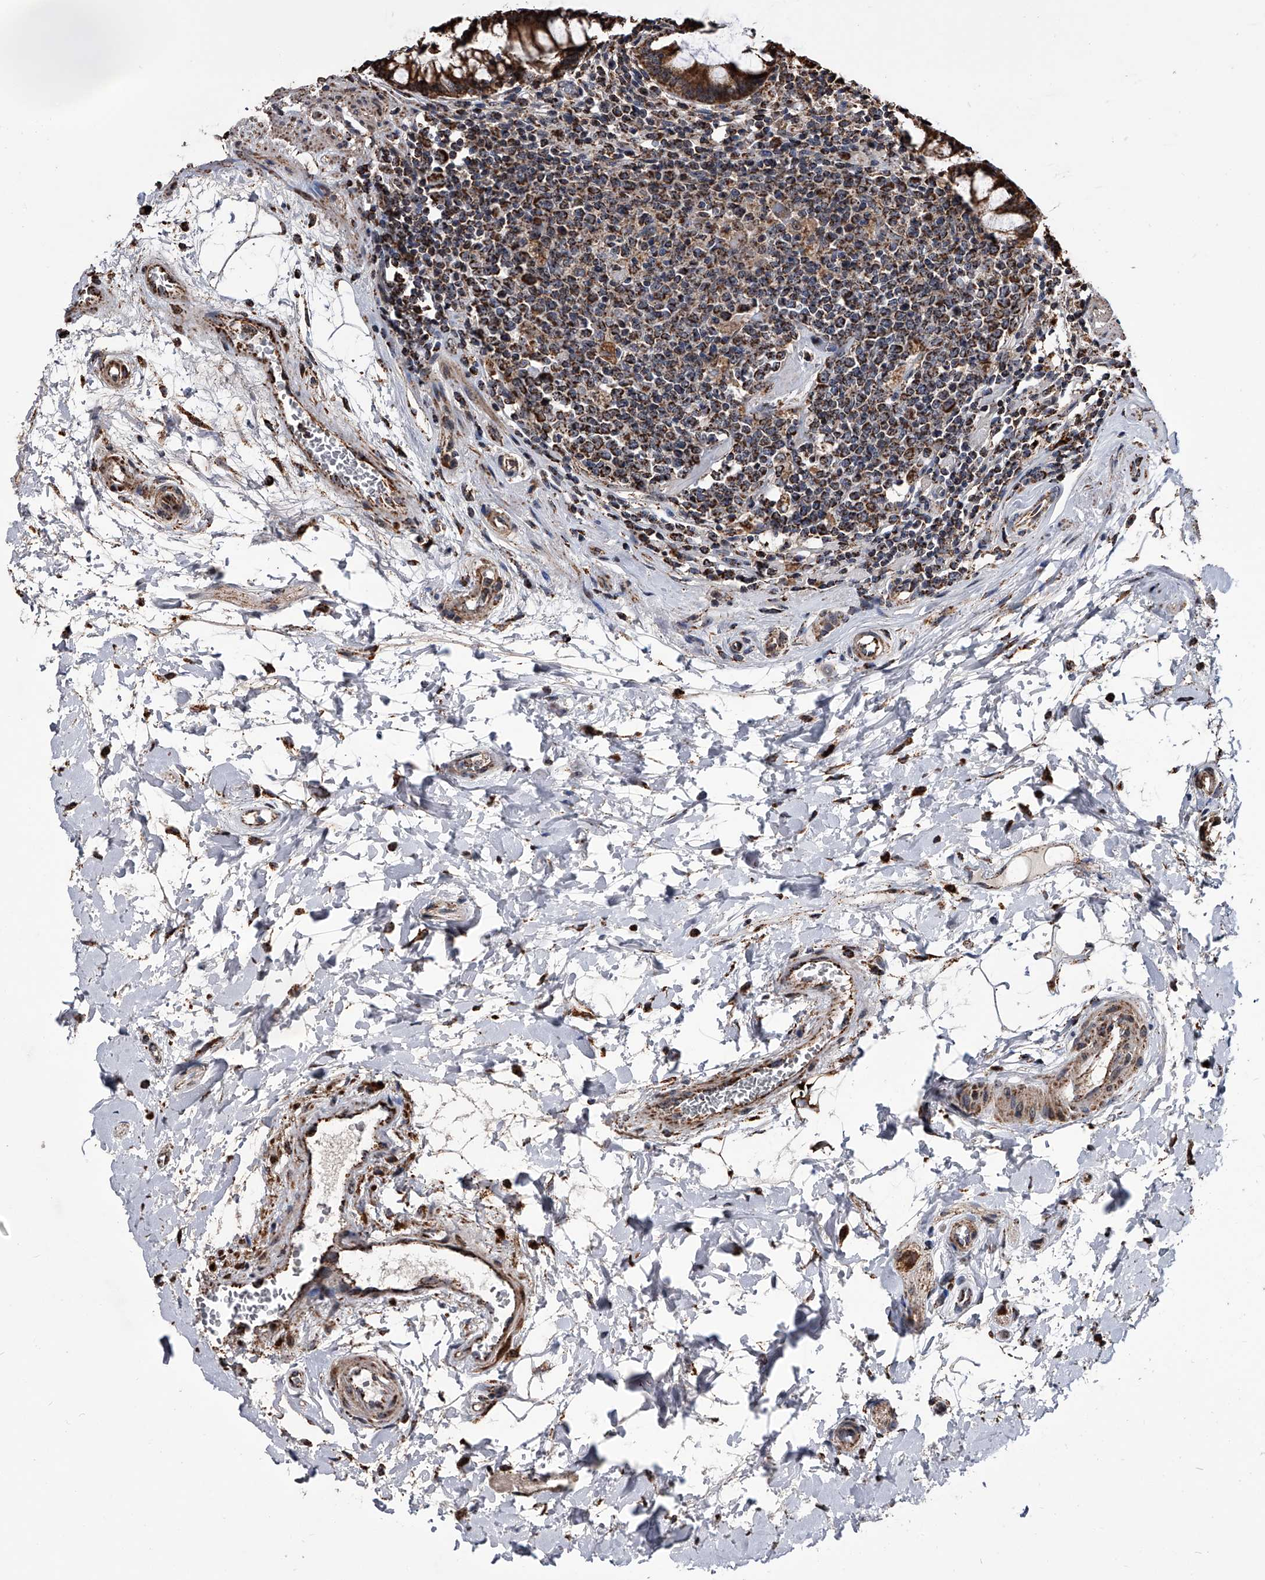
{"staining": {"intensity": "strong", "quantity": ">75%", "location": "cytoplasmic/membranous"}, "tissue": "rectum", "cell_type": "Glandular cells", "image_type": "normal", "snomed": [{"axis": "morphology", "description": "Normal tissue, NOS"}, {"axis": "topography", "description": "Rectum"}], "caption": "Protein expression analysis of benign rectum displays strong cytoplasmic/membranous staining in about >75% of glandular cells.", "gene": "SMPDL3A", "patient": {"sex": "male", "age": 64}}